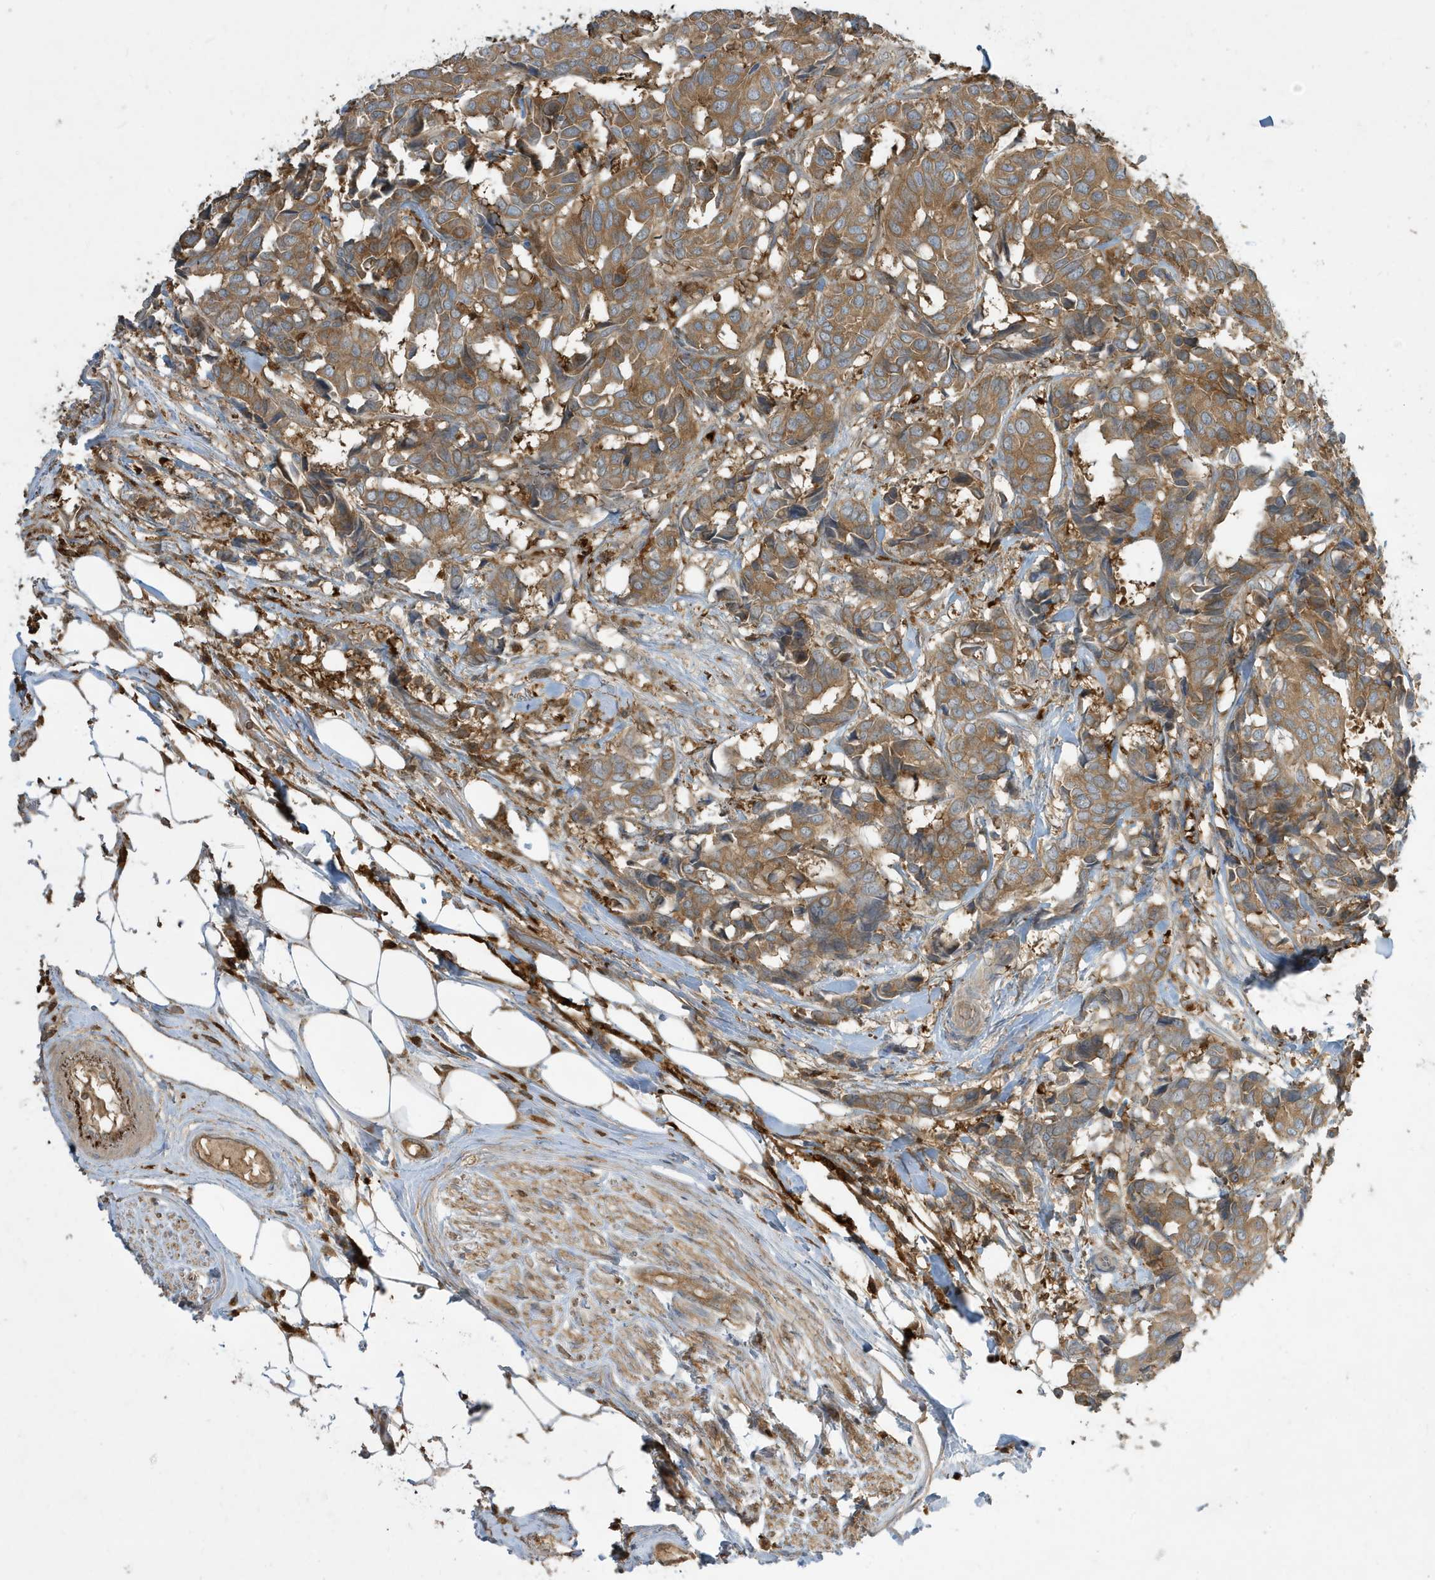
{"staining": {"intensity": "moderate", "quantity": ">75%", "location": "cytoplasmic/membranous"}, "tissue": "breast cancer", "cell_type": "Tumor cells", "image_type": "cancer", "snomed": [{"axis": "morphology", "description": "Duct carcinoma"}, {"axis": "topography", "description": "Breast"}], "caption": "Immunohistochemistry of breast cancer displays medium levels of moderate cytoplasmic/membranous positivity in approximately >75% of tumor cells. (IHC, brightfield microscopy, high magnification).", "gene": "ABTB1", "patient": {"sex": "female", "age": 87}}